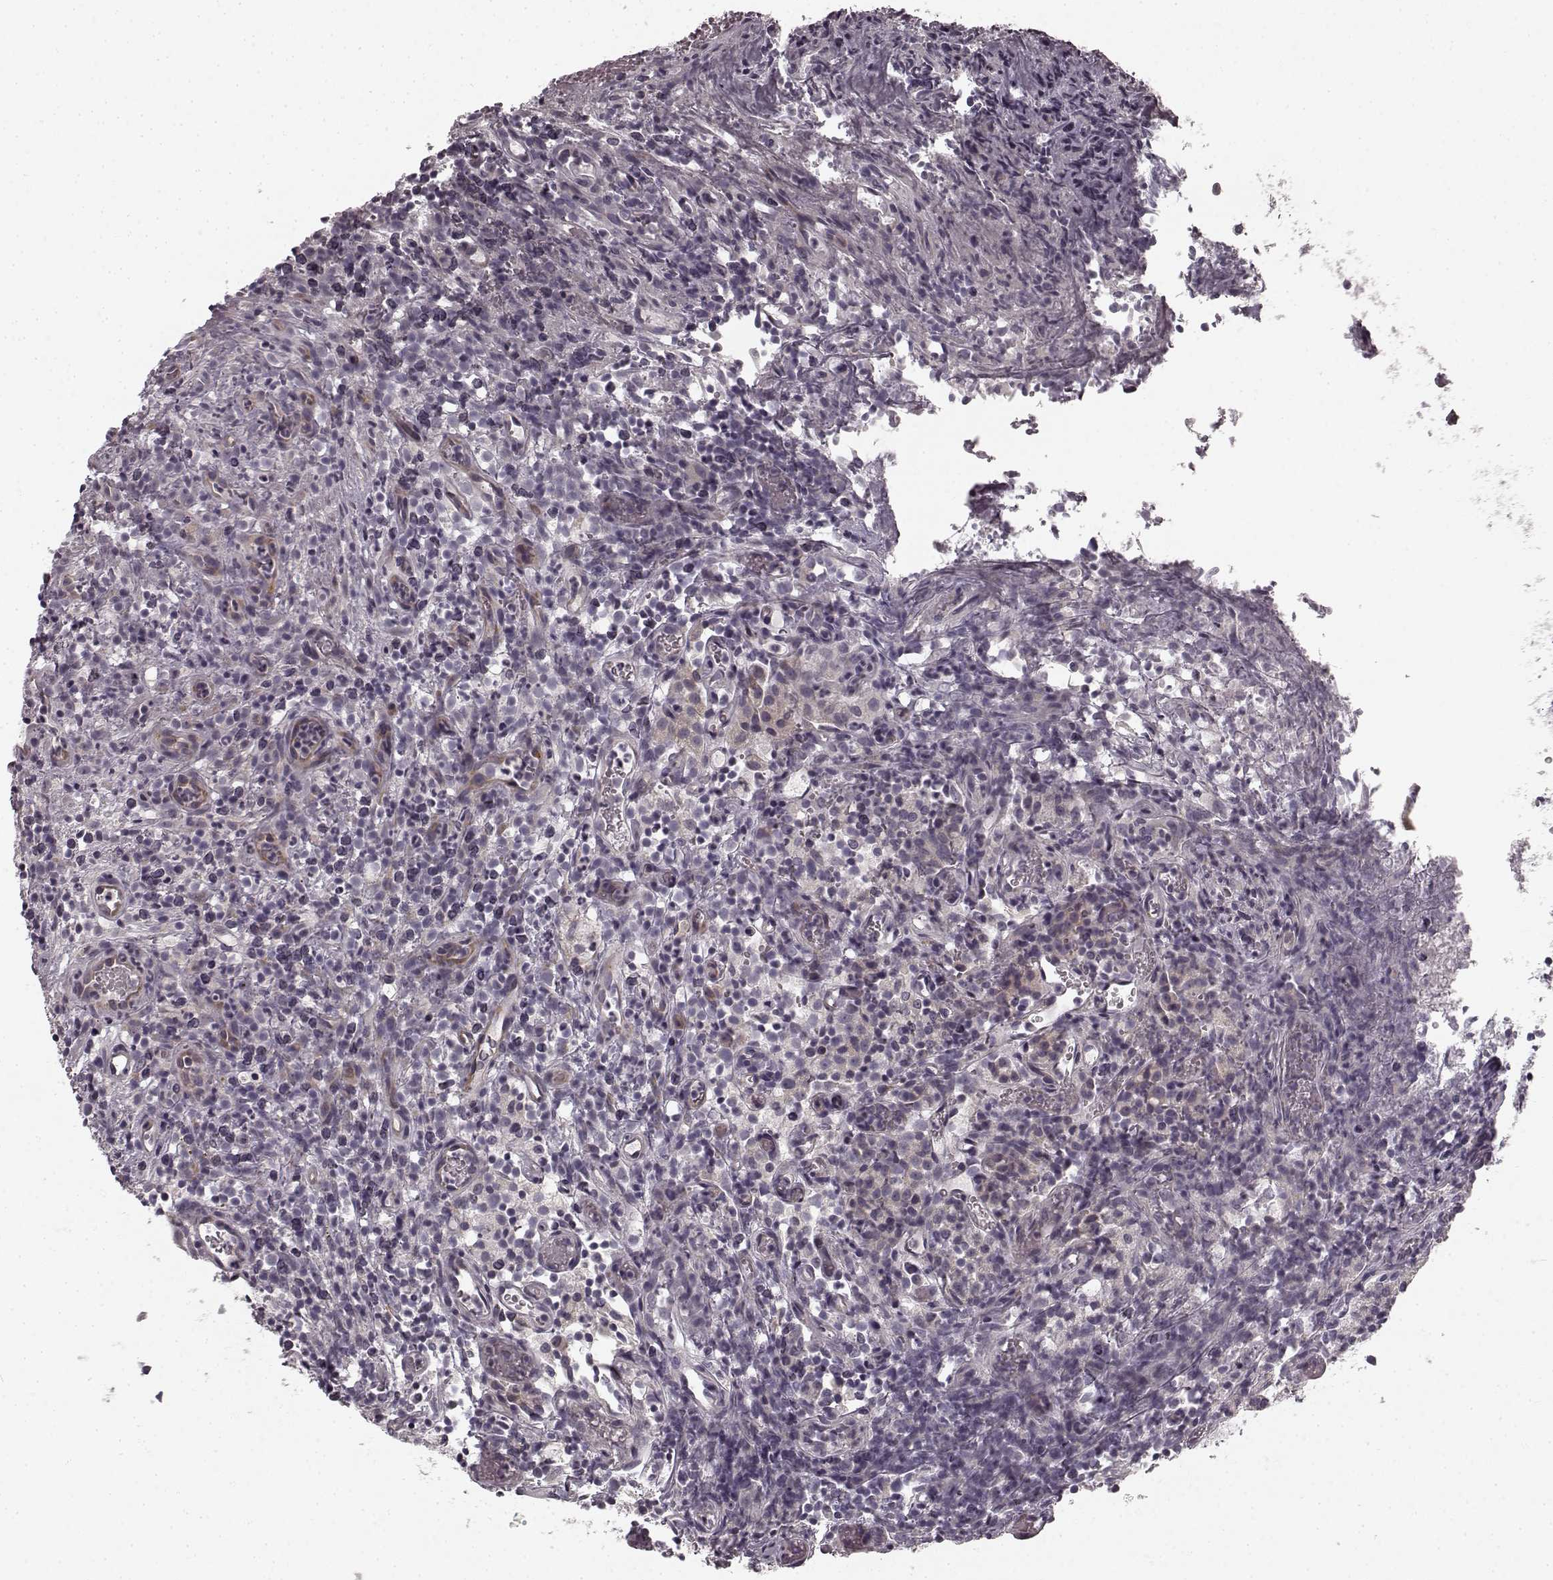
{"staining": {"intensity": "weak", "quantity": "<25%", "location": "cytoplasmic/membranous"}, "tissue": "prostate cancer", "cell_type": "Tumor cells", "image_type": "cancer", "snomed": [{"axis": "morphology", "description": "Adenocarcinoma, High grade"}, {"axis": "topography", "description": "Prostate"}], "caption": "IHC image of neoplastic tissue: prostate cancer stained with DAB reveals no significant protein expression in tumor cells.", "gene": "FAM234B", "patient": {"sex": "male", "age": 53}}